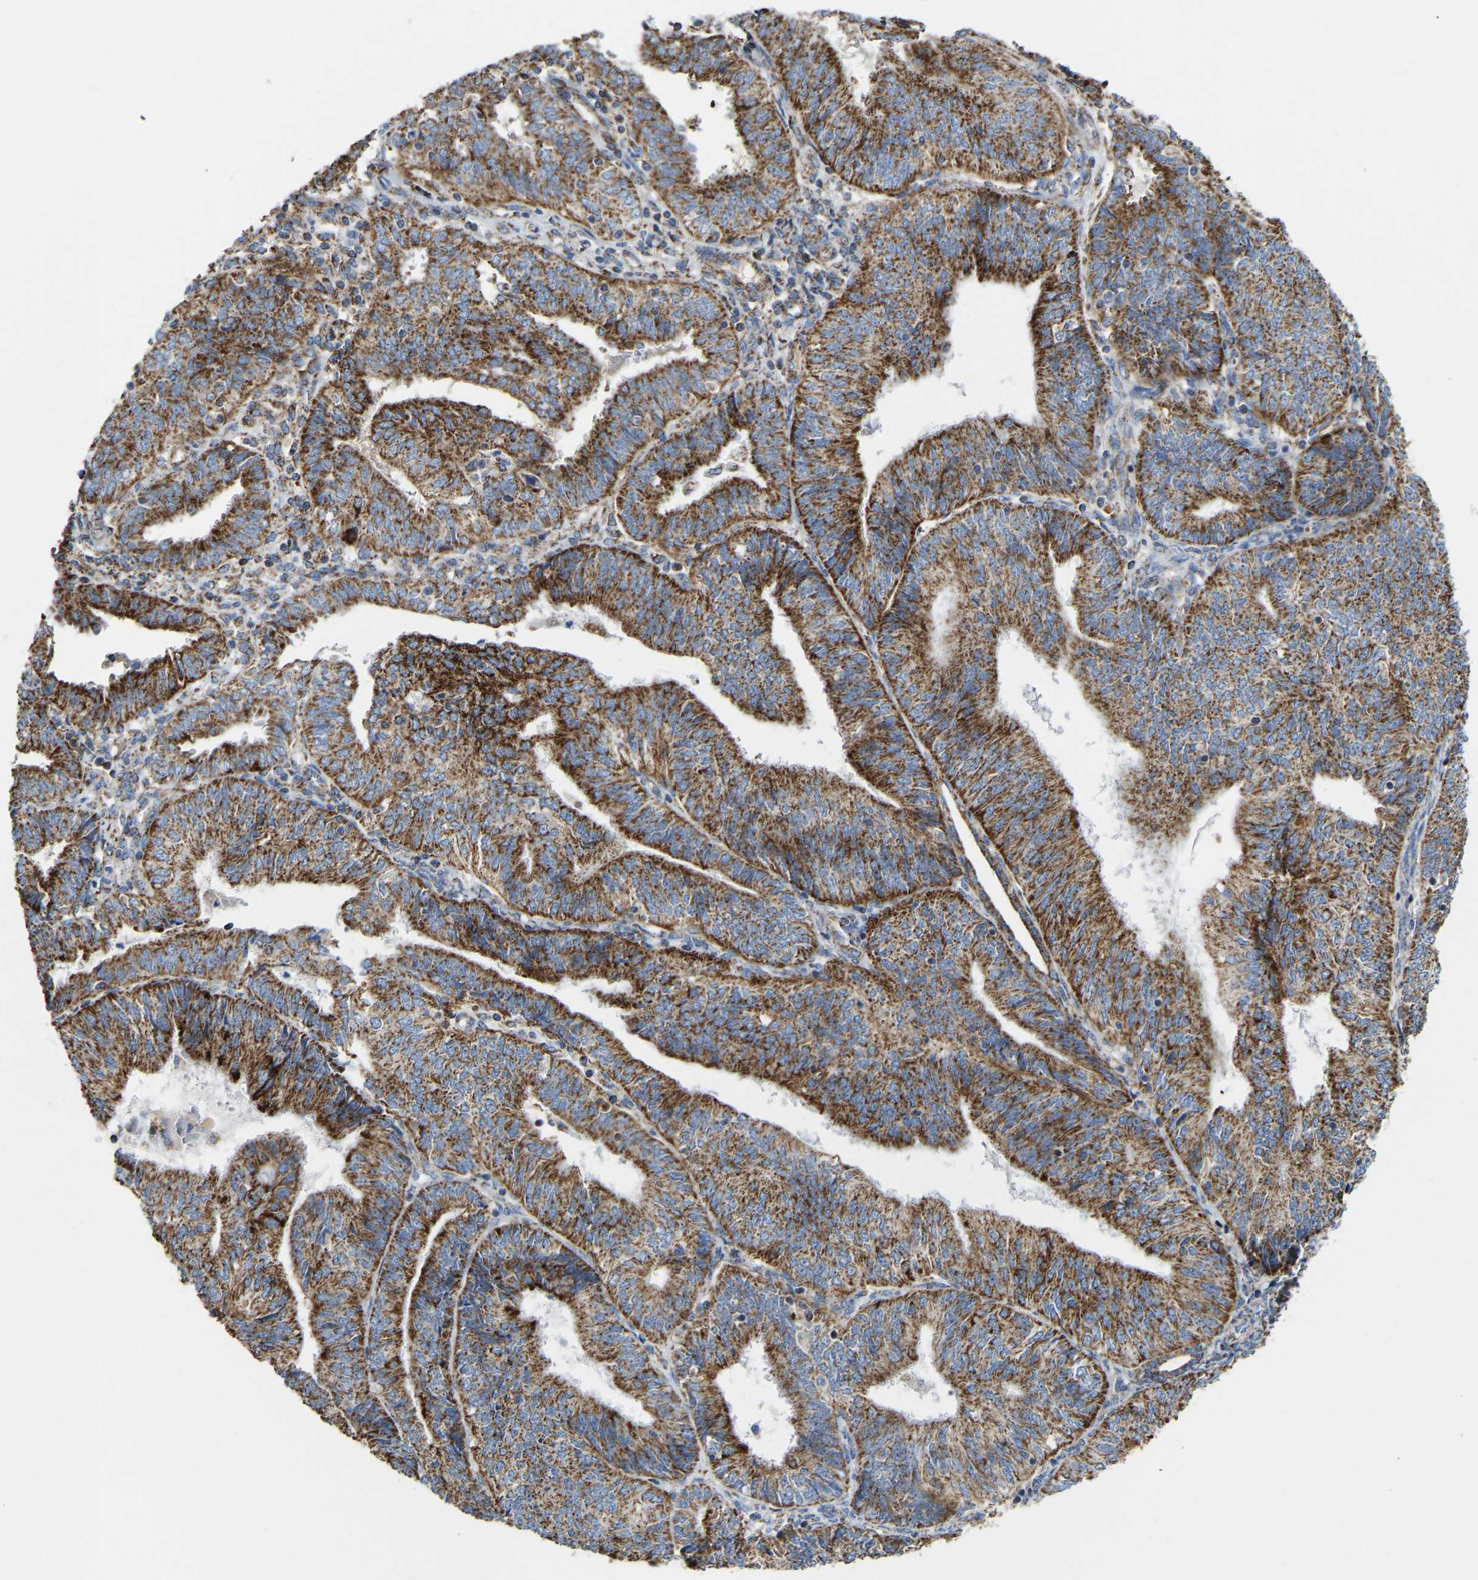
{"staining": {"intensity": "moderate", "quantity": ">75%", "location": "cytoplasmic/membranous"}, "tissue": "endometrial cancer", "cell_type": "Tumor cells", "image_type": "cancer", "snomed": [{"axis": "morphology", "description": "Adenocarcinoma, NOS"}, {"axis": "topography", "description": "Endometrium"}], "caption": "This is a micrograph of IHC staining of endometrial adenocarcinoma, which shows moderate expression in the cytoplasmic/membranous of tumor cells.", "gene": "HIBADH", "patient": {"sex": "female", "age": 58}}